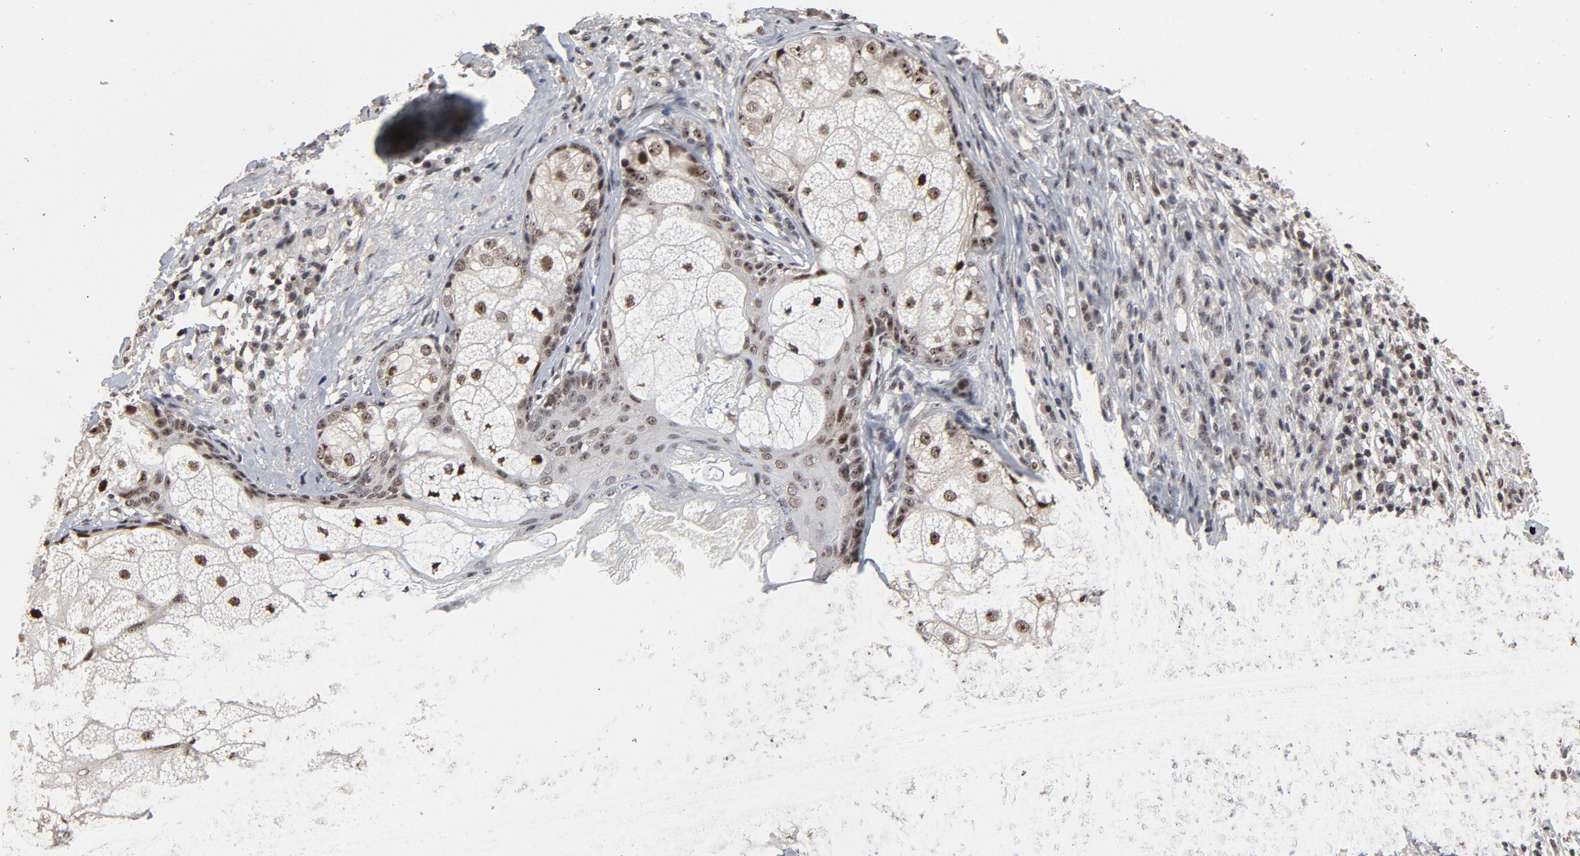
{"staining": {"intensity": "moderate", "quantity": ">75%", "location": "nuclear"}, "tissue": "skin cancer", "cell_type": "Tumor cells", "image_type": "cancer", "snomed": [{"axis": "morphology", "description": "Basal cell carcinoma"}, {"axis": "topography", "description": "Skin"}], "caption": "Approximately >75% of tumor cells in skin cancer (basal cell carcinoma) show moderate nuclear protein positivity as visualized by brown immunohistochemical staining.", "gene": "TP53RK", "patient": {"sex": "male", "age": 87}}